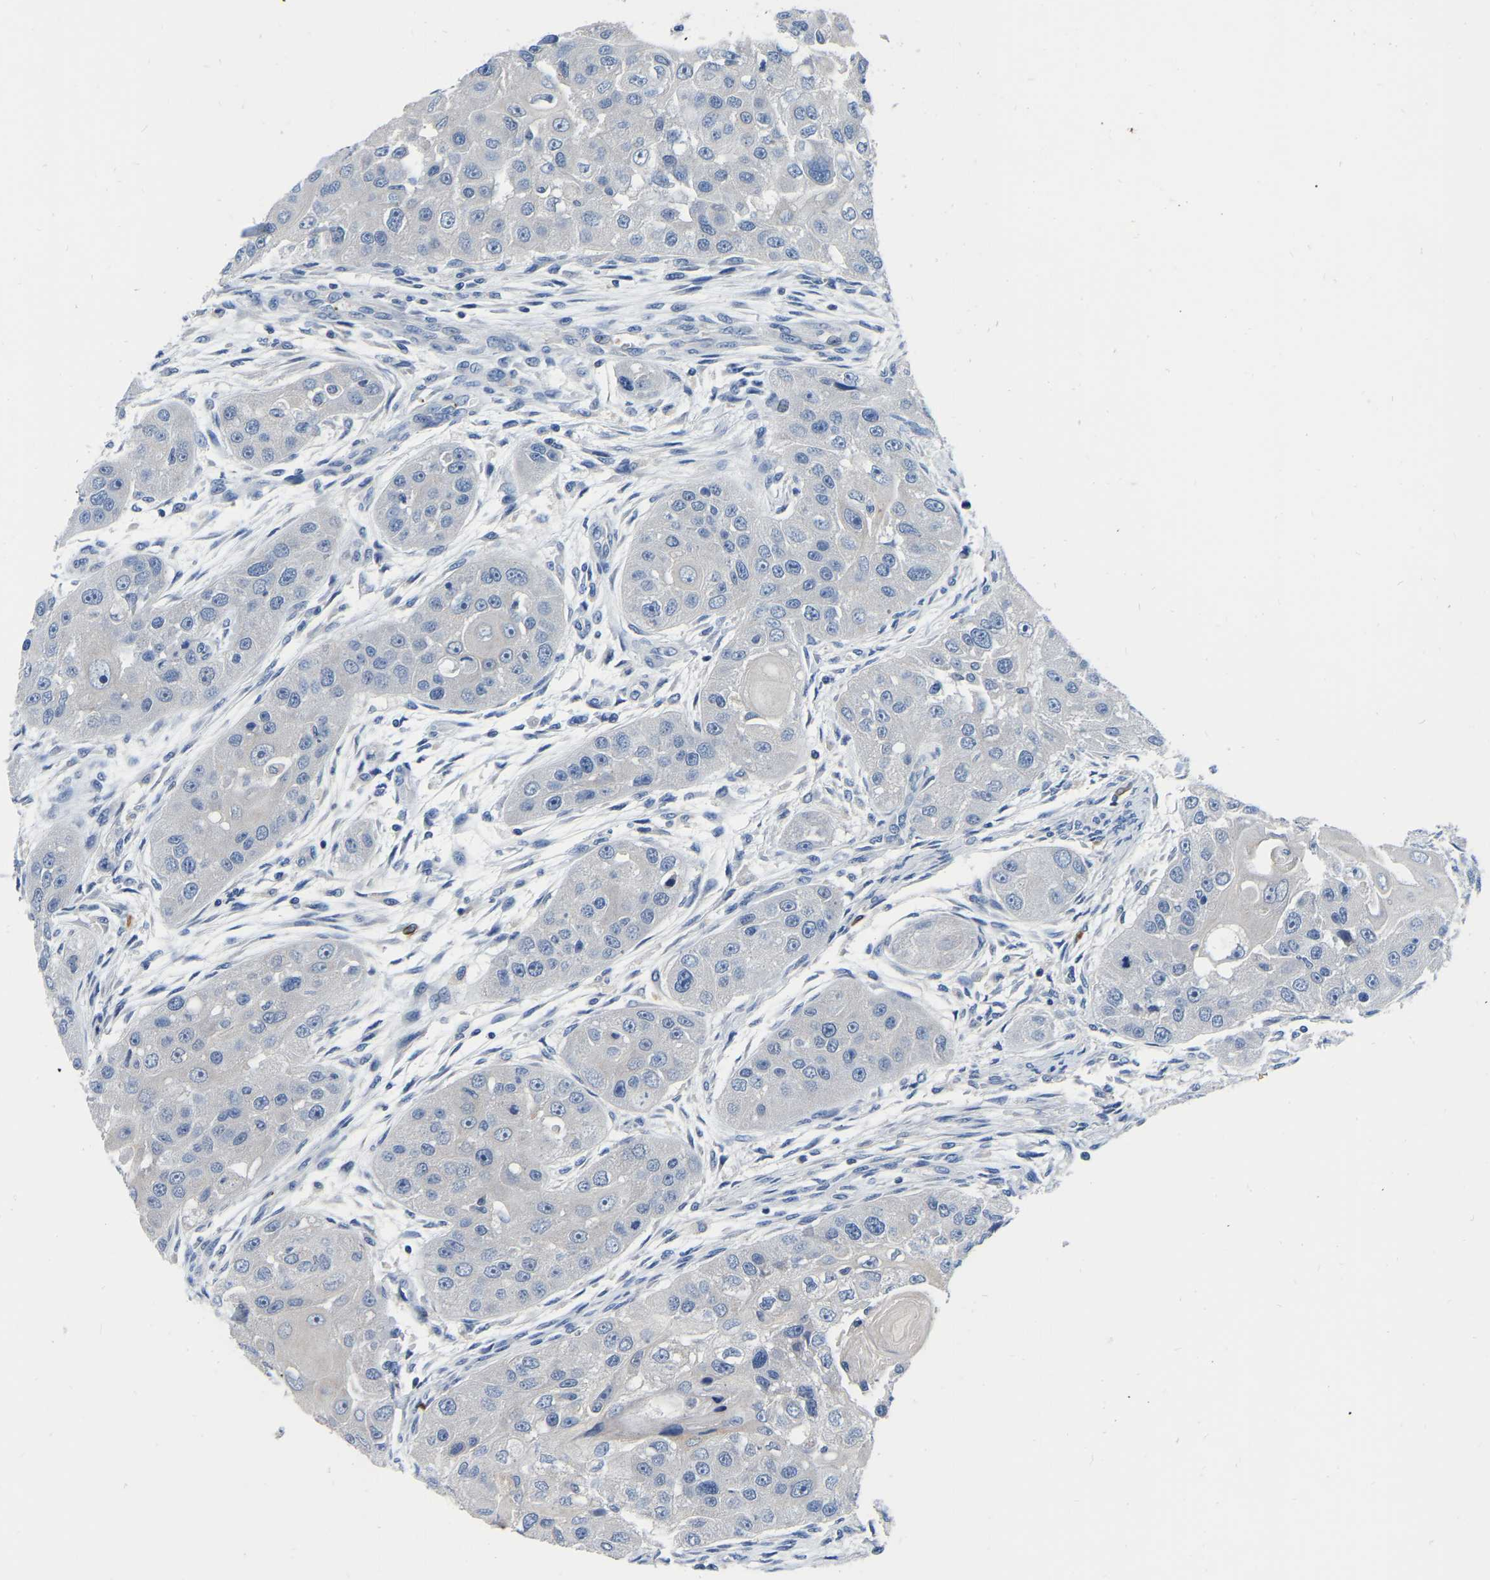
{"staining": {"intensity": "negative", "quantity": "none", "location": "none"}, "tissue": "head and neck cancer", "cell_type": "Tumor cells", "image_type": "cancer", "snomed": [{"axis": "morphology", "description": "Normal tissue, NOS"}, {"axis": "morphology", "description": "Squamous cell carcinoma, NOS"}, {"axis": "topography", "description": "Skeletal muscle"}, {"axis": "topography", "description": "Head-Neck"}], "caption": "Squamous cell carcinoma (head and neck) stained for a protein using IHC shows no positivity tumor cells.", "gene": "RAB27B", "patient": {"sex": "male", "age": 51}}